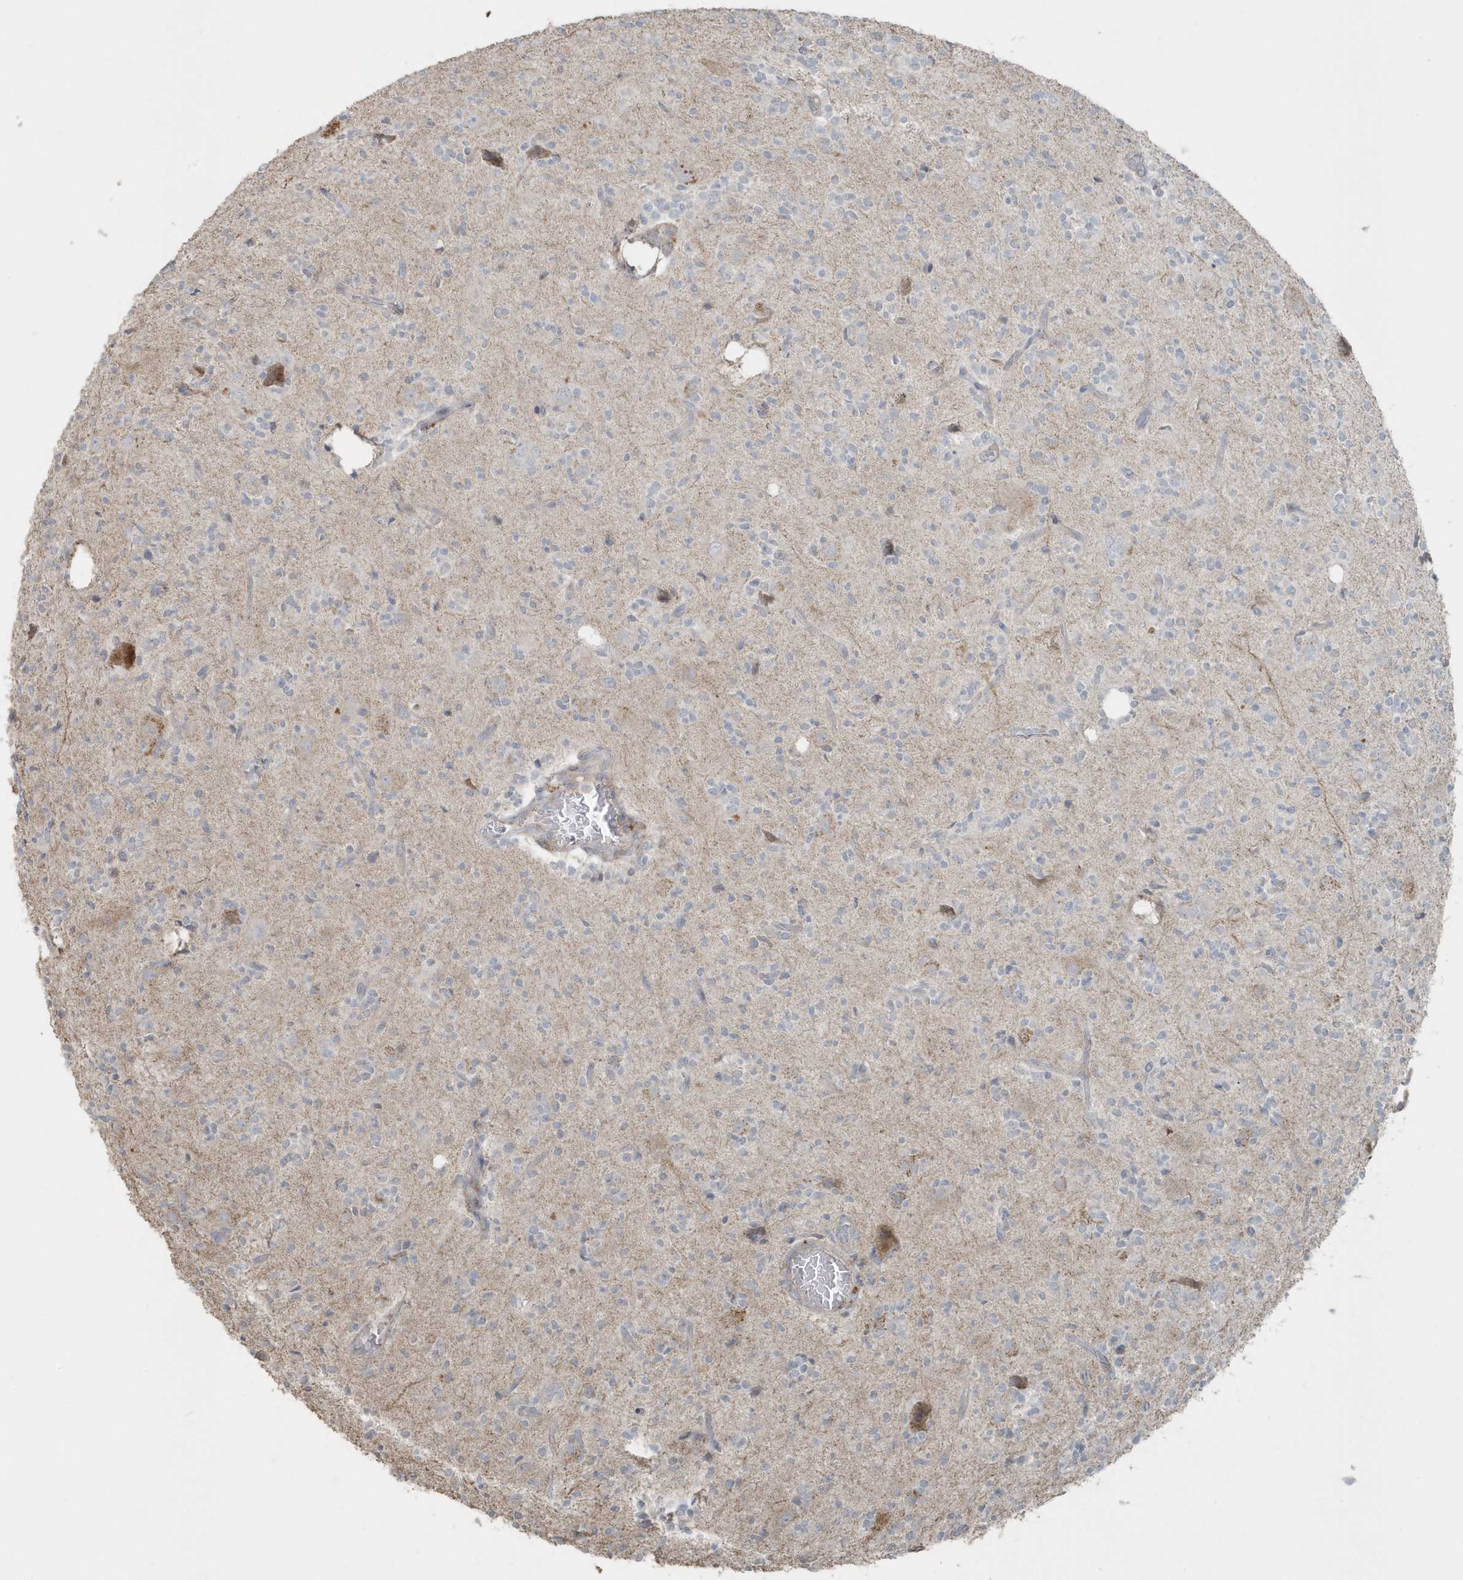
{"staining": {"intensity": "negative", "quantity": "none", "location": "none"}, "tissue": "glioma", "cell_type": "Tumor cells", "image_type": "cancer", "snomed": [{"axis": "morphology", "description": "Glioma, malignant, High grade"}, {"axis": "topography", "description": "Brain"}], "caption": "Tumor cells show no significant protein expression in glioma. The staining is performed using DAB (3,3'-diaminobenzidine) brown chromogen with nuclei counter-stained in using hematoxylin.", "gene": "ACTC1", "patient": {"sex": "male", "age": 34}}